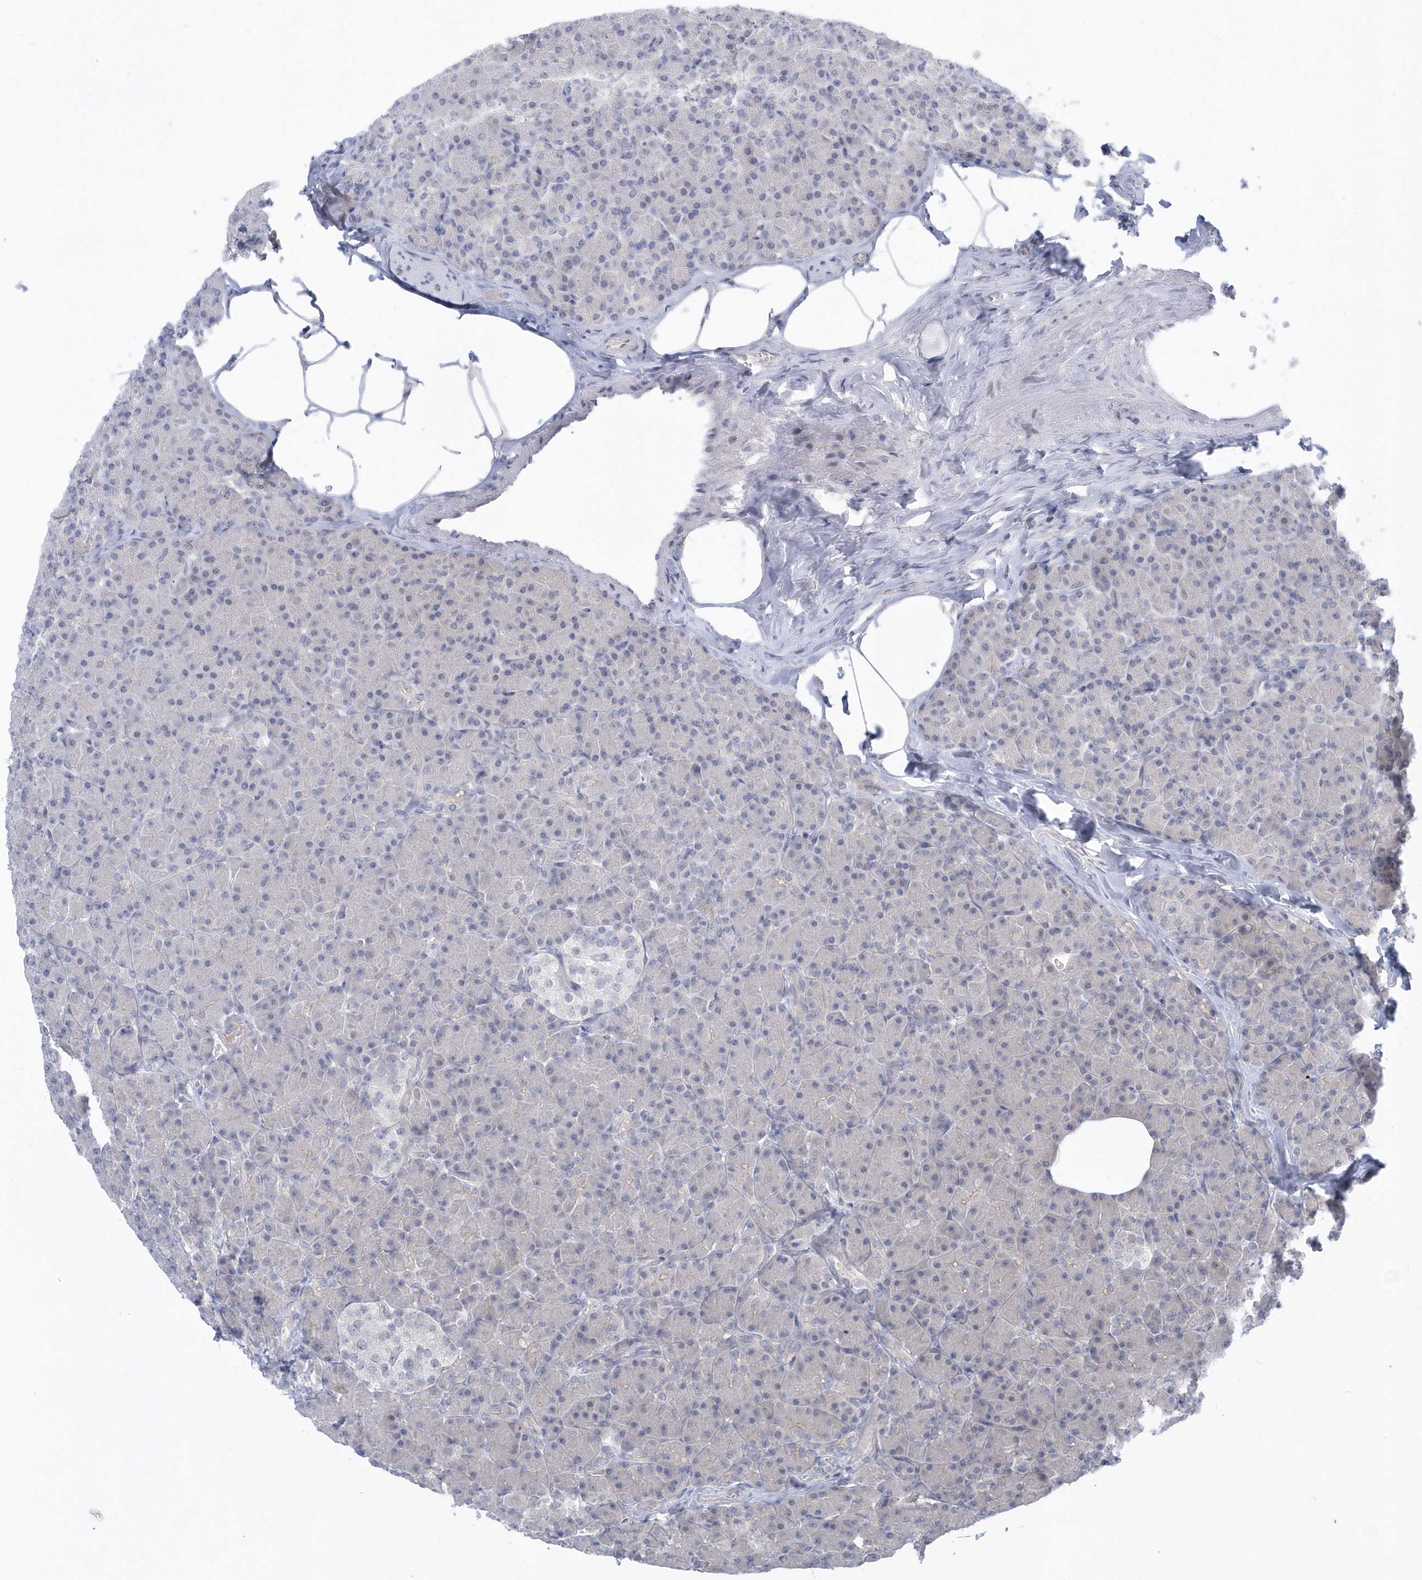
{"staining": {"intensity": "weak", "quantity": "25%-75%", "location": "cytoplasmic/membranous"}, "tissue": "pancreas", "cell_type": "Exocrine glandular cells", "image_type": "normal", "snomed": [{"axis": "morphology", "description": "Normal tissue, NOS"}, {"axis": "topography", "description": "Pancreas"}], "caption": "Immunohistochemistry (DAB) staining of unremarkable human pancreas shows weak cytoplasmic/membranous protein expression in about 25%-75% of exocrine glandular cells.", "gene": "ZC3H12D", "patient": {"sex": "female", "age": 43}}